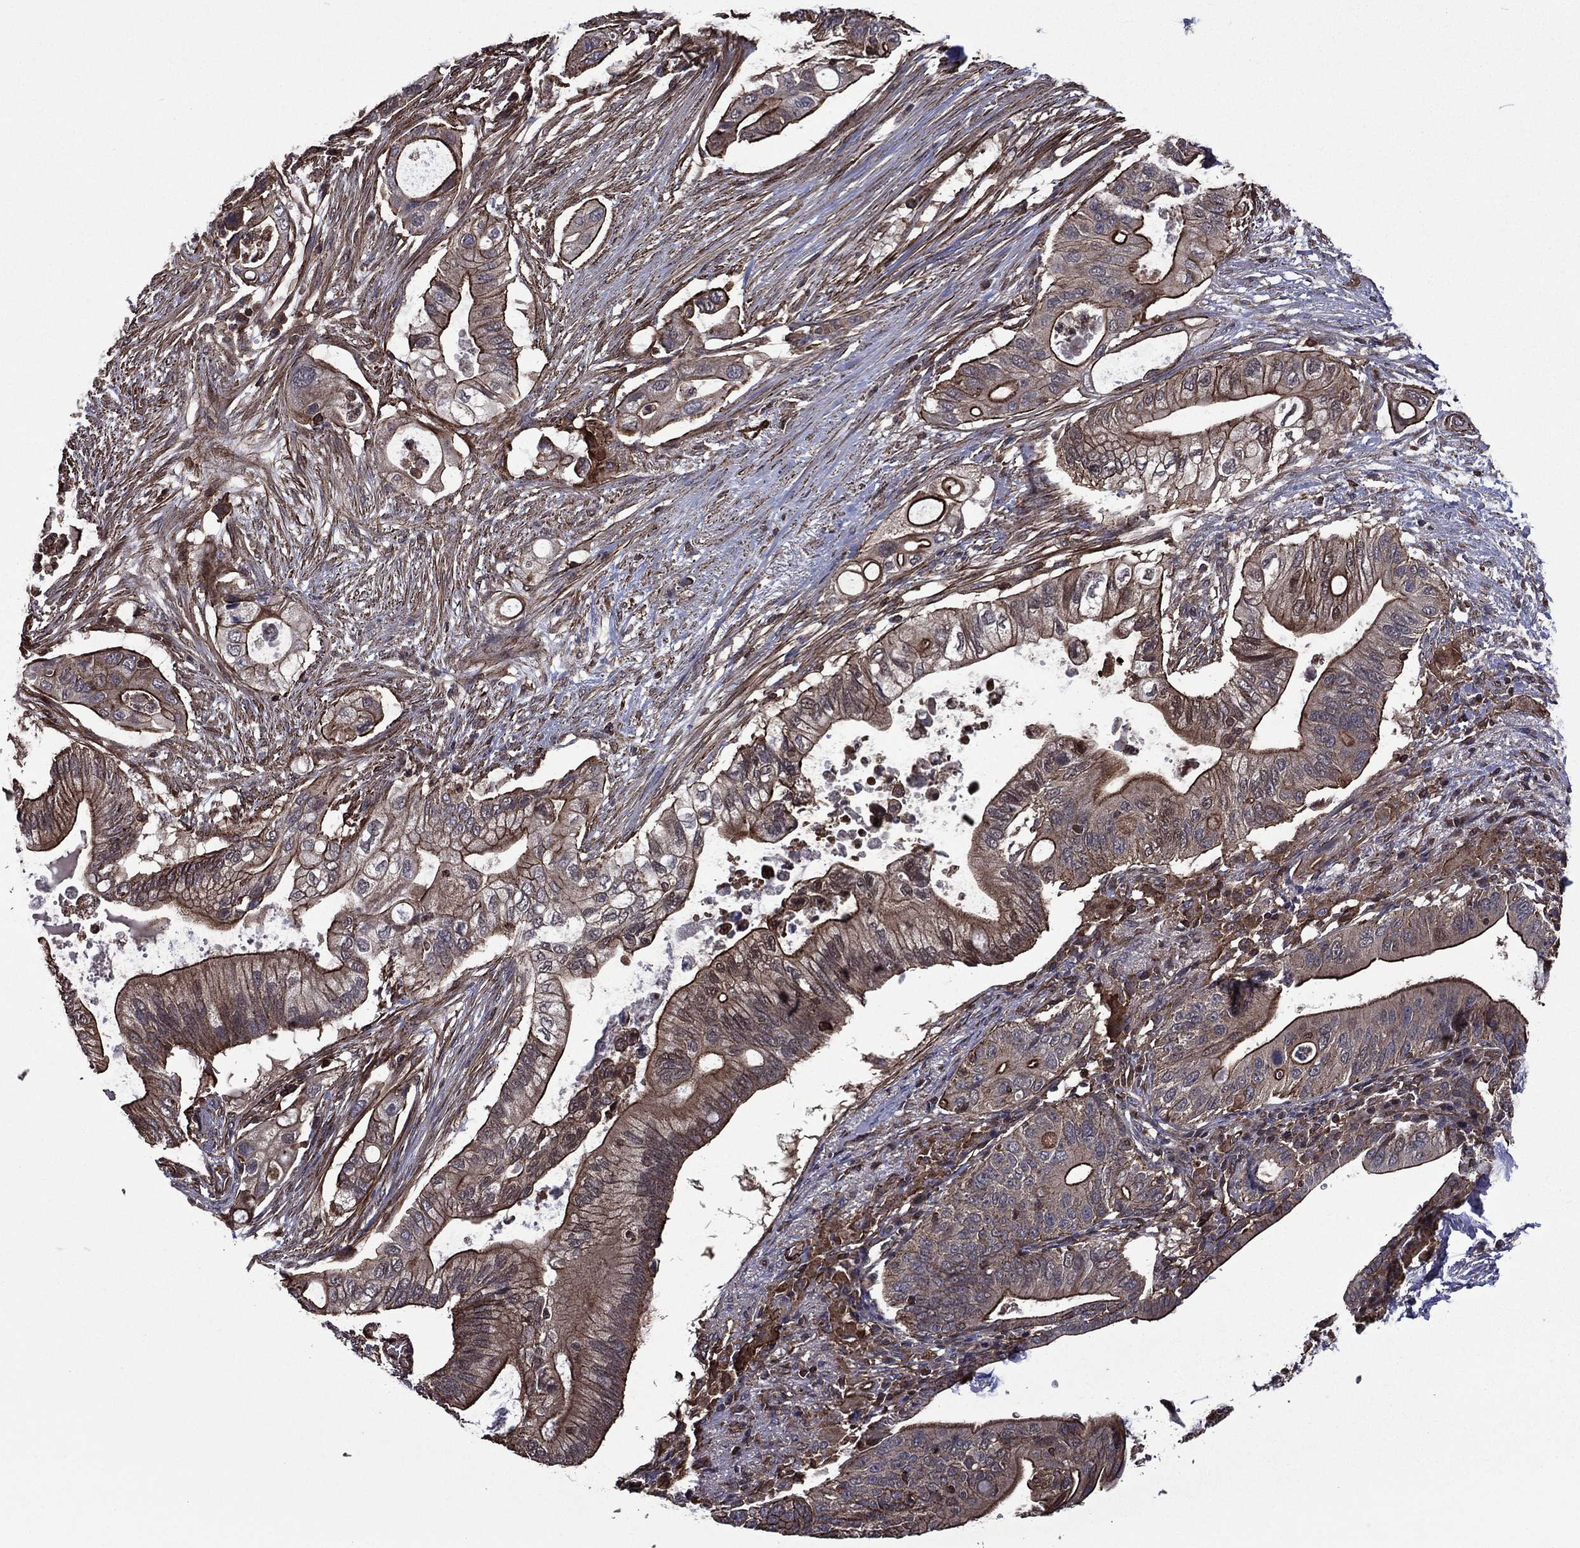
{"staining": {"intensity": "strong", "quantity": "25%-75%", "location": "cytoplasmic/membranous"}, "tissue": "pancreatic cancer", "cell_type": "Tumor cells", "image_type": "cancer", "snomed": [{"axis": "morphology", "description": "Adenocarcinoma, NOS"}, {"axis": "topography", "description": "Pancreas"}], "caption": "Immunohistochemical staining of adenocarcinoma (pancreatic) exhibits strong cytoplasmic/membranous protein expression in approximately 25%-75% of tumor cells. (DAB IHC, brown staining for protein, blue staining for nuclei).", "gene": "PLPP3", "patient": {"sex": "female", "age": 72}}